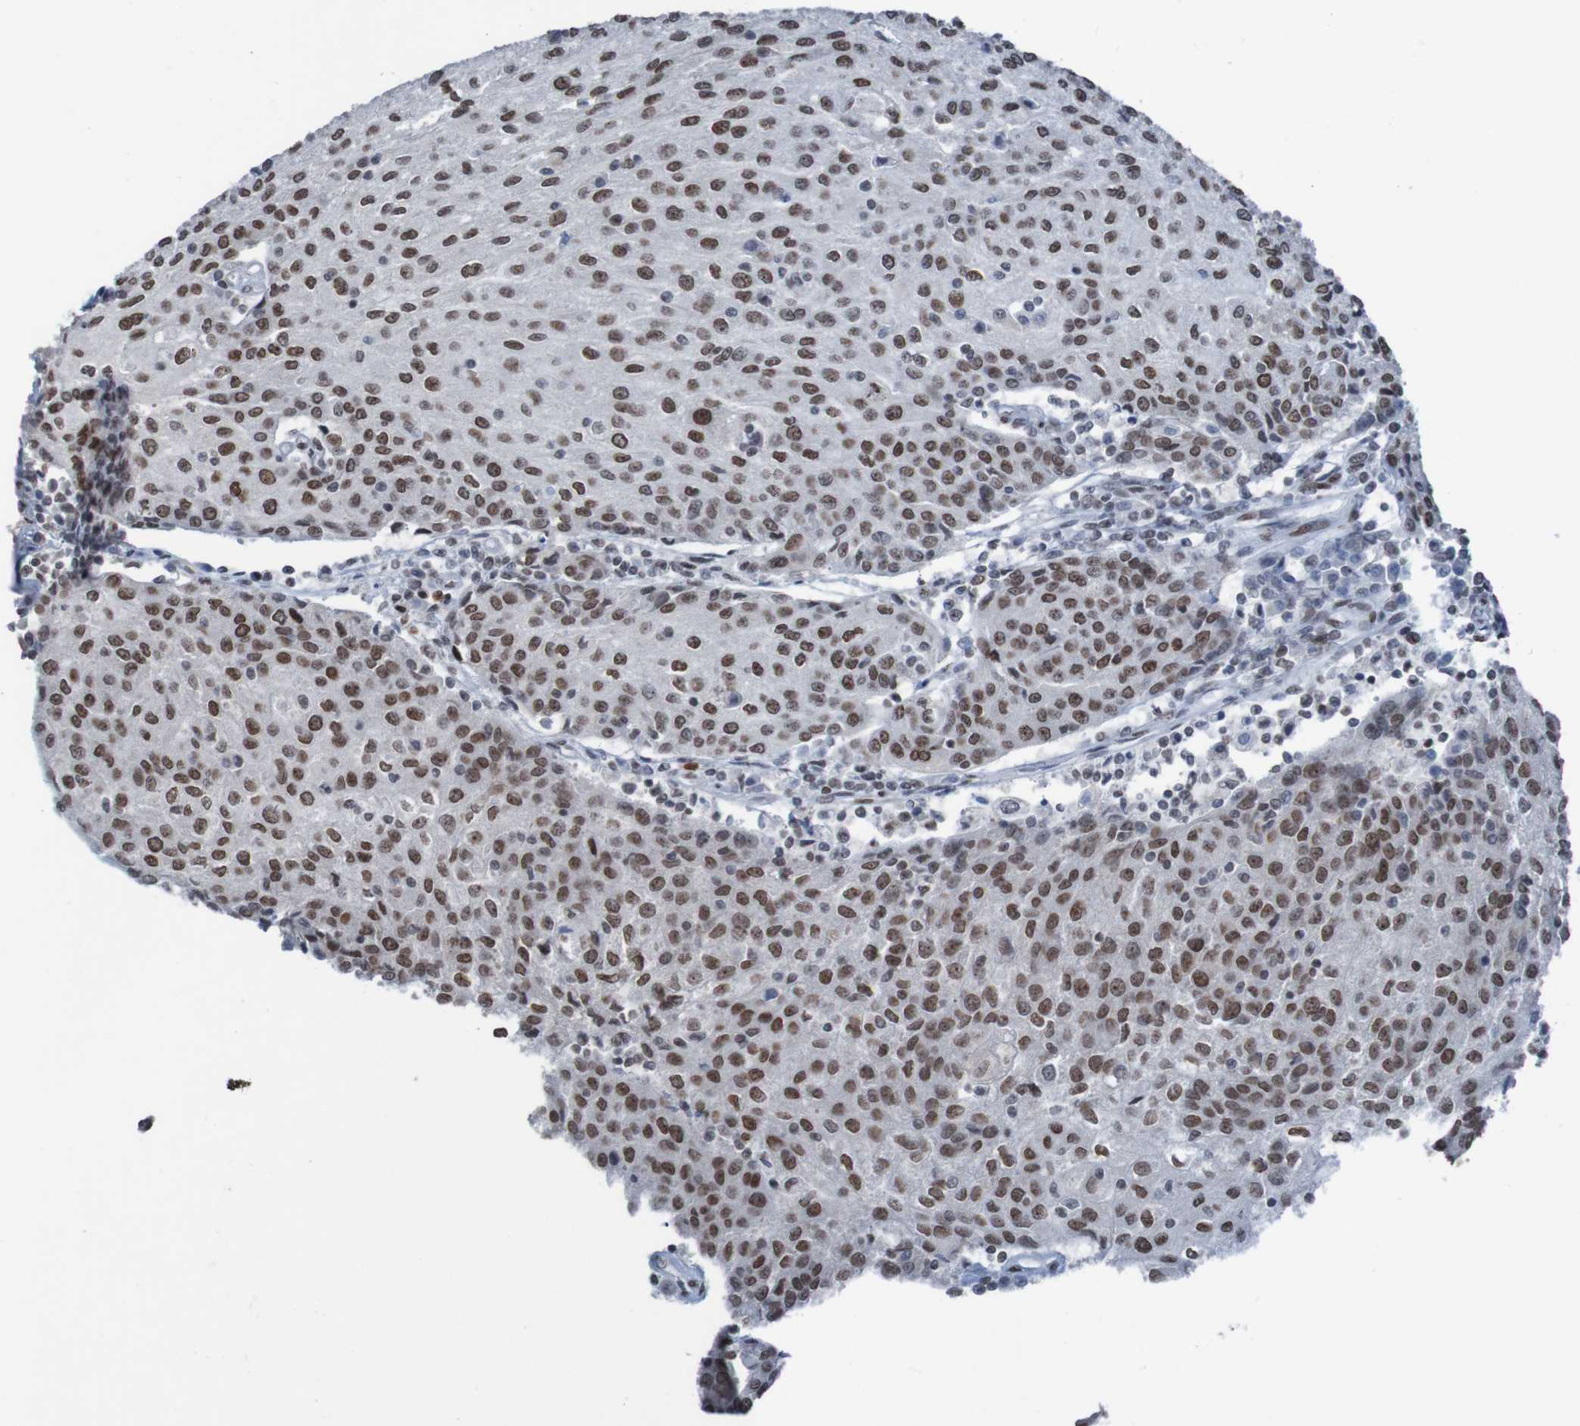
{"staining": {"intensity": "strong", "quantity": ">75%", "location": "nuclear"}, "tissue": "urothelial cancer", "cell_type": "Tumor cells", "image_type": "cancer", "snomed": [{"axis": "morphology", "description": "Urothelial carcinoma, High grade"}, {"axis": "topography", "description": "Urinary bladder"}], "caption": "IHC of human high-grade urothelial carcinoma displays high levels of strong nuclear positivity in approximately >75% of tumor cells. Nuclei are stained in blue.", "gene": "PHF2", "patient": {"sex": "female", "age": 85}}